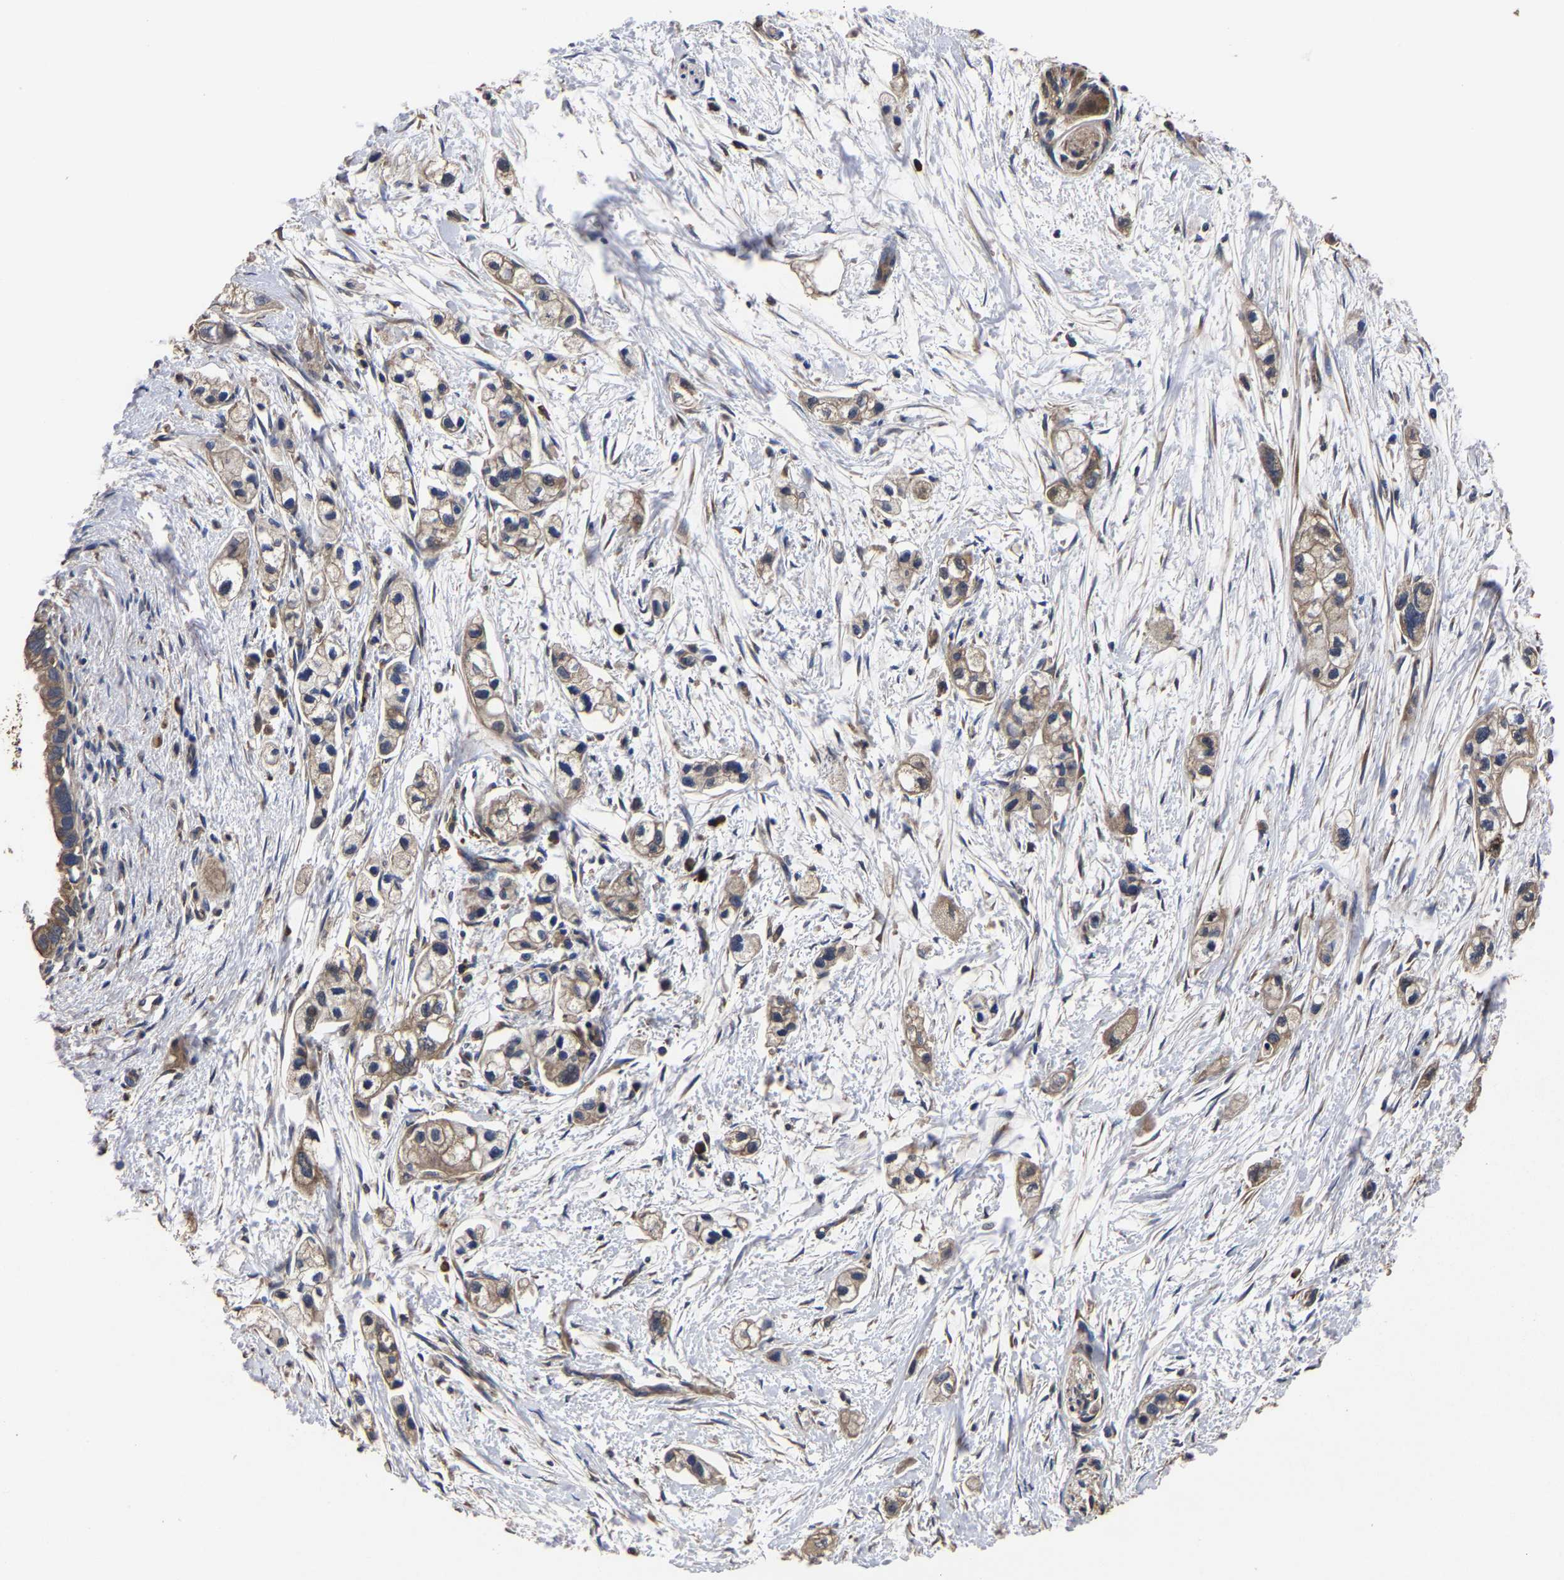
{"staining": {"intensity": "weak", "quantity": ">75%", "location": "cytoplasmic/membranous"}, "tissue": "pancreatic cancer", "cell_type": "Tumor cells", "image_type": "cancer", "snomed": [{"axis": "morphology", "description": "Adenocarcinoma, NOS"}, {"axis": "topography", "description": "Pancreas"}], "caption": "Brown immunohistochemical staining in human pancreatic cancer displays weak cytoplasmic/membranous positivity in approximately >75% of tumor cells. (IHC, brightfield microscopy, high magnification).", "gene": "ITCH", "patient": {"sex": "male", "age": 74}}